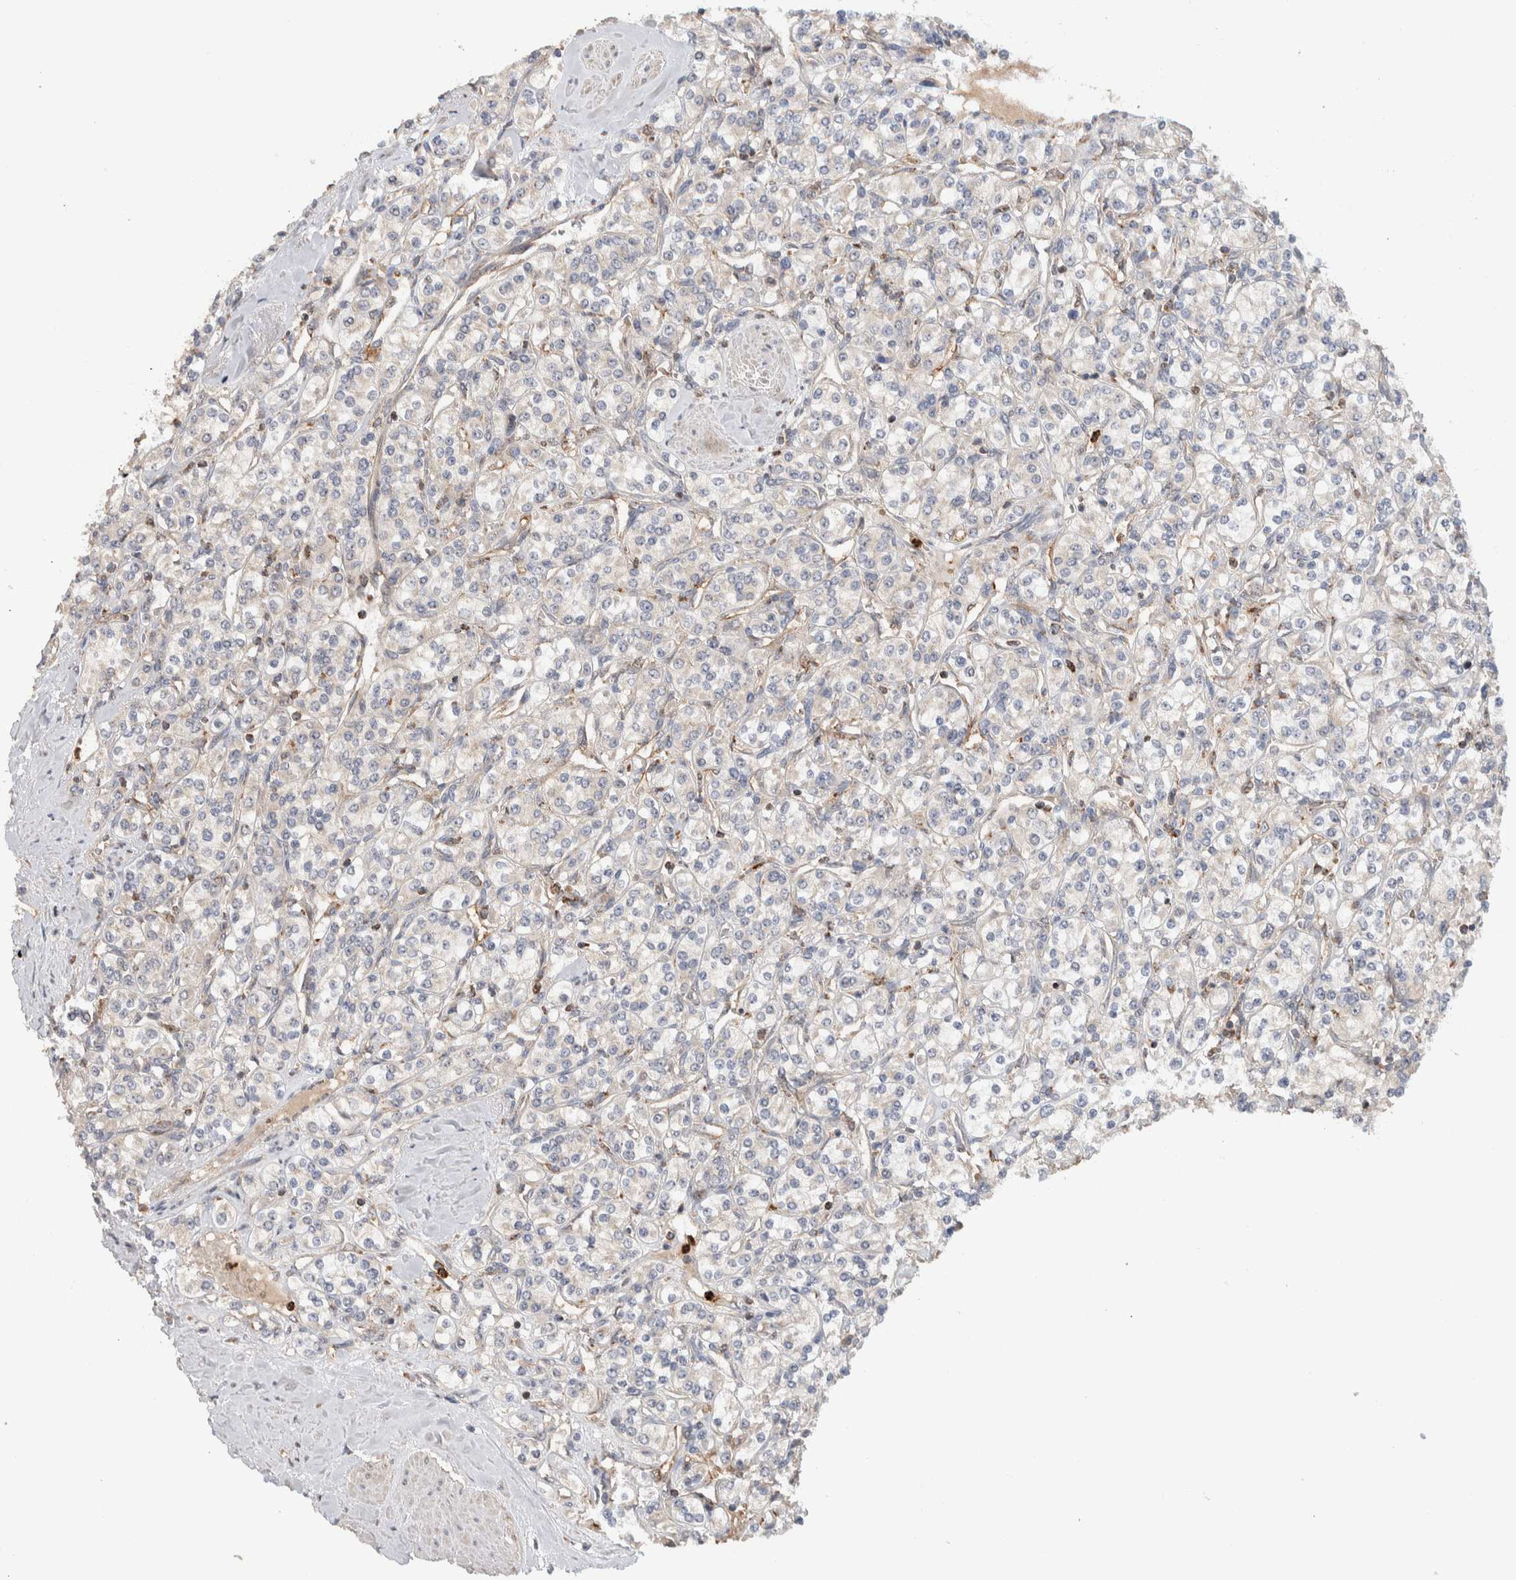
{"staining": {"intensity": "negative", "quantity": "none", "location": "none"}, "tissue": "renal cancer", "cell_type": "Tumor cells", "image_type": "cancer", "snomed": [{"axis": "morphology", "description": "Adenocarcinoma, NOS"}, {"axis": "topography", "description": "Kidney"}], "caption": "Protein analysis of renal cancer (adenocarcinoma) demonstrates no significant staining in tumor cells.", "gene": "VPS53", "patient": {"sex": "male", "age": 77}}